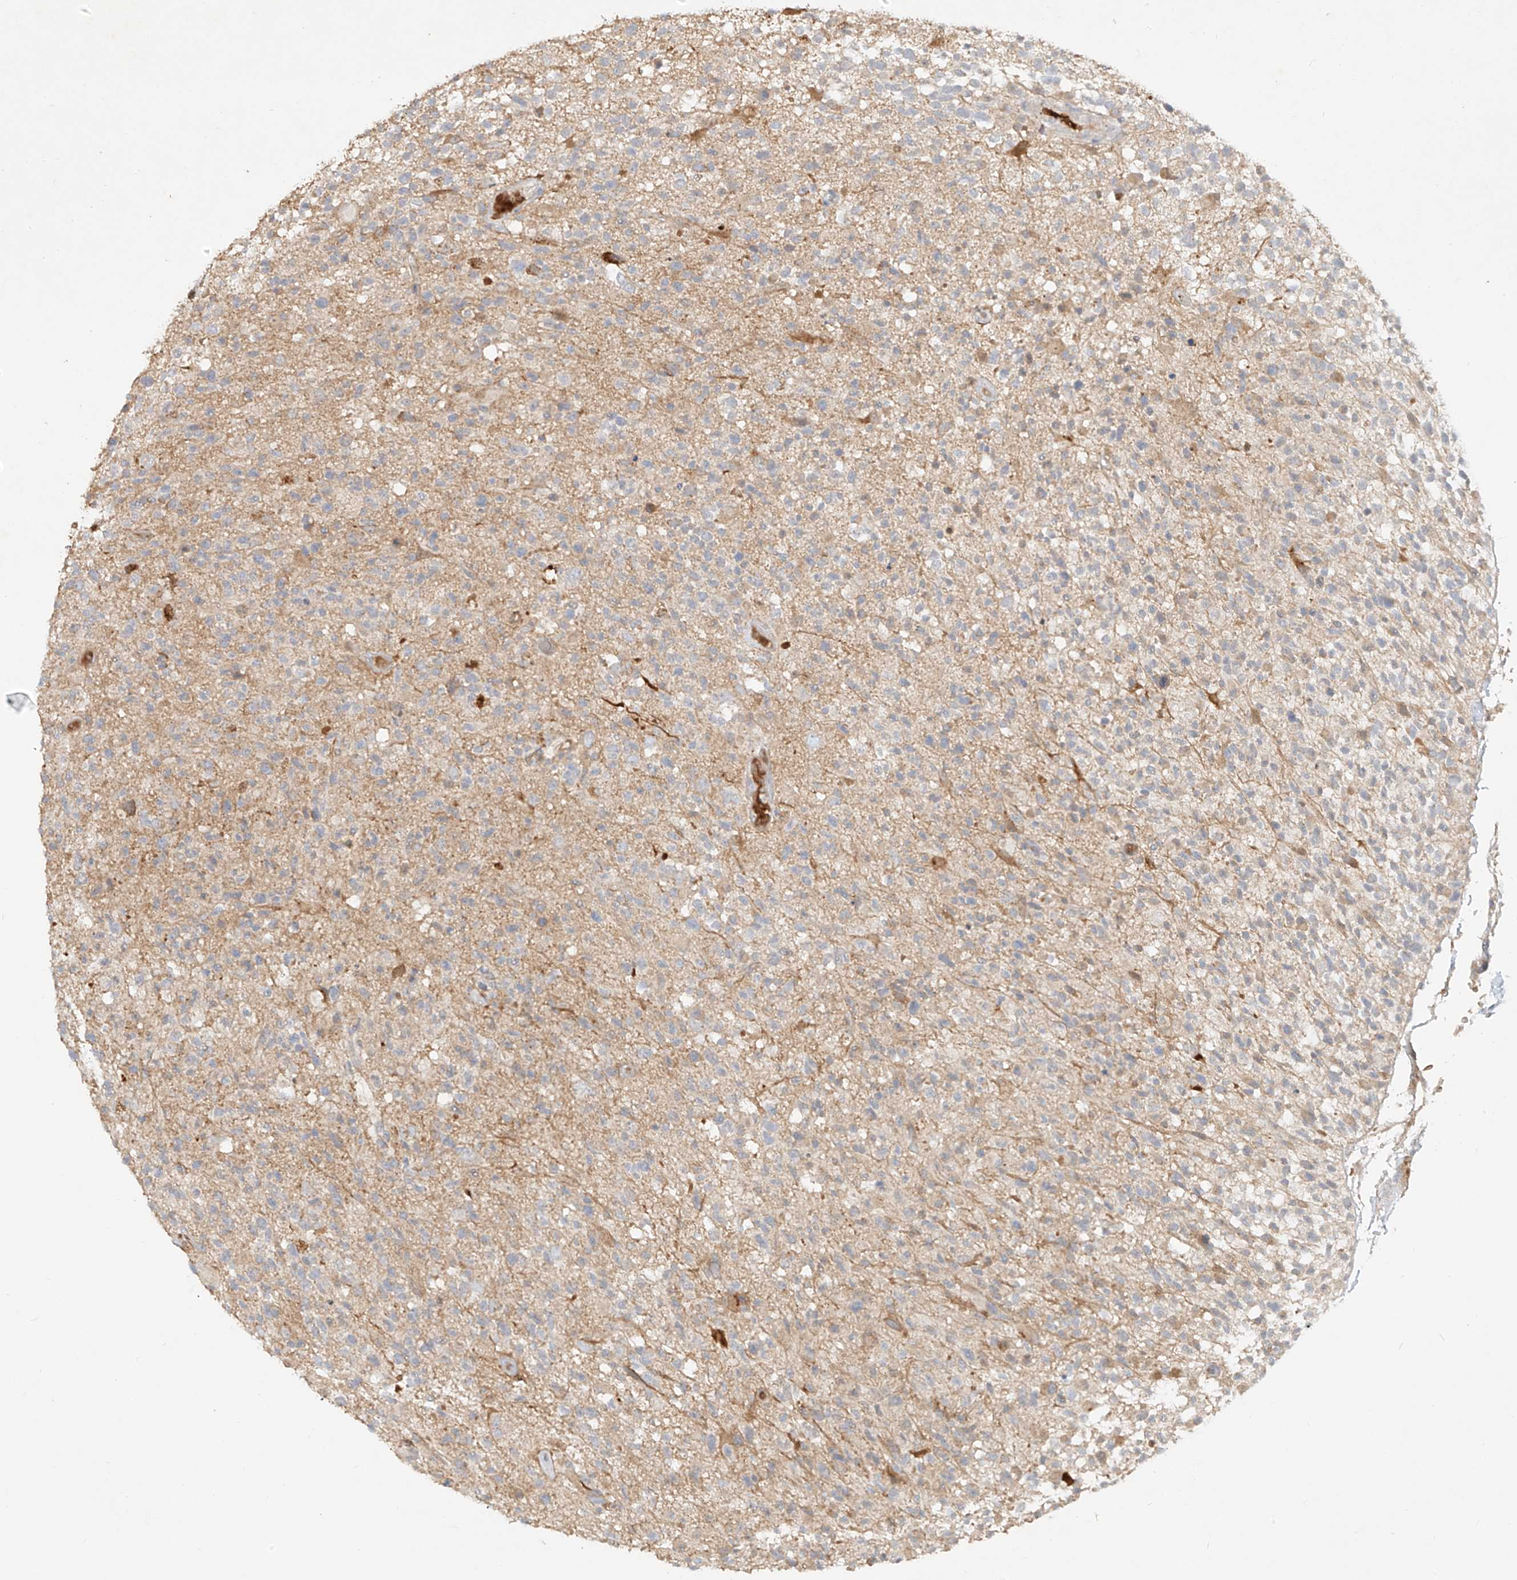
{"staining": {"intensity": "negative", "quantity": "none", "location": "none"}, "tissue": "glioma", "cell_type": "Tumor cells", "image_type": "cancer", "snomed": [{"axis": "morphology", "description": "Glioma, malignant, High grade"}, {"axis": "morphology", "description": "Glioblastoma, NOS"}, {"axis": "topography", "description": "Brain"}], "caption": "Tumor cells are negative for brown protein staining in glioblastoma.", "gene": "KPNA7", "patient": {"sex": "male", "age": 60}}